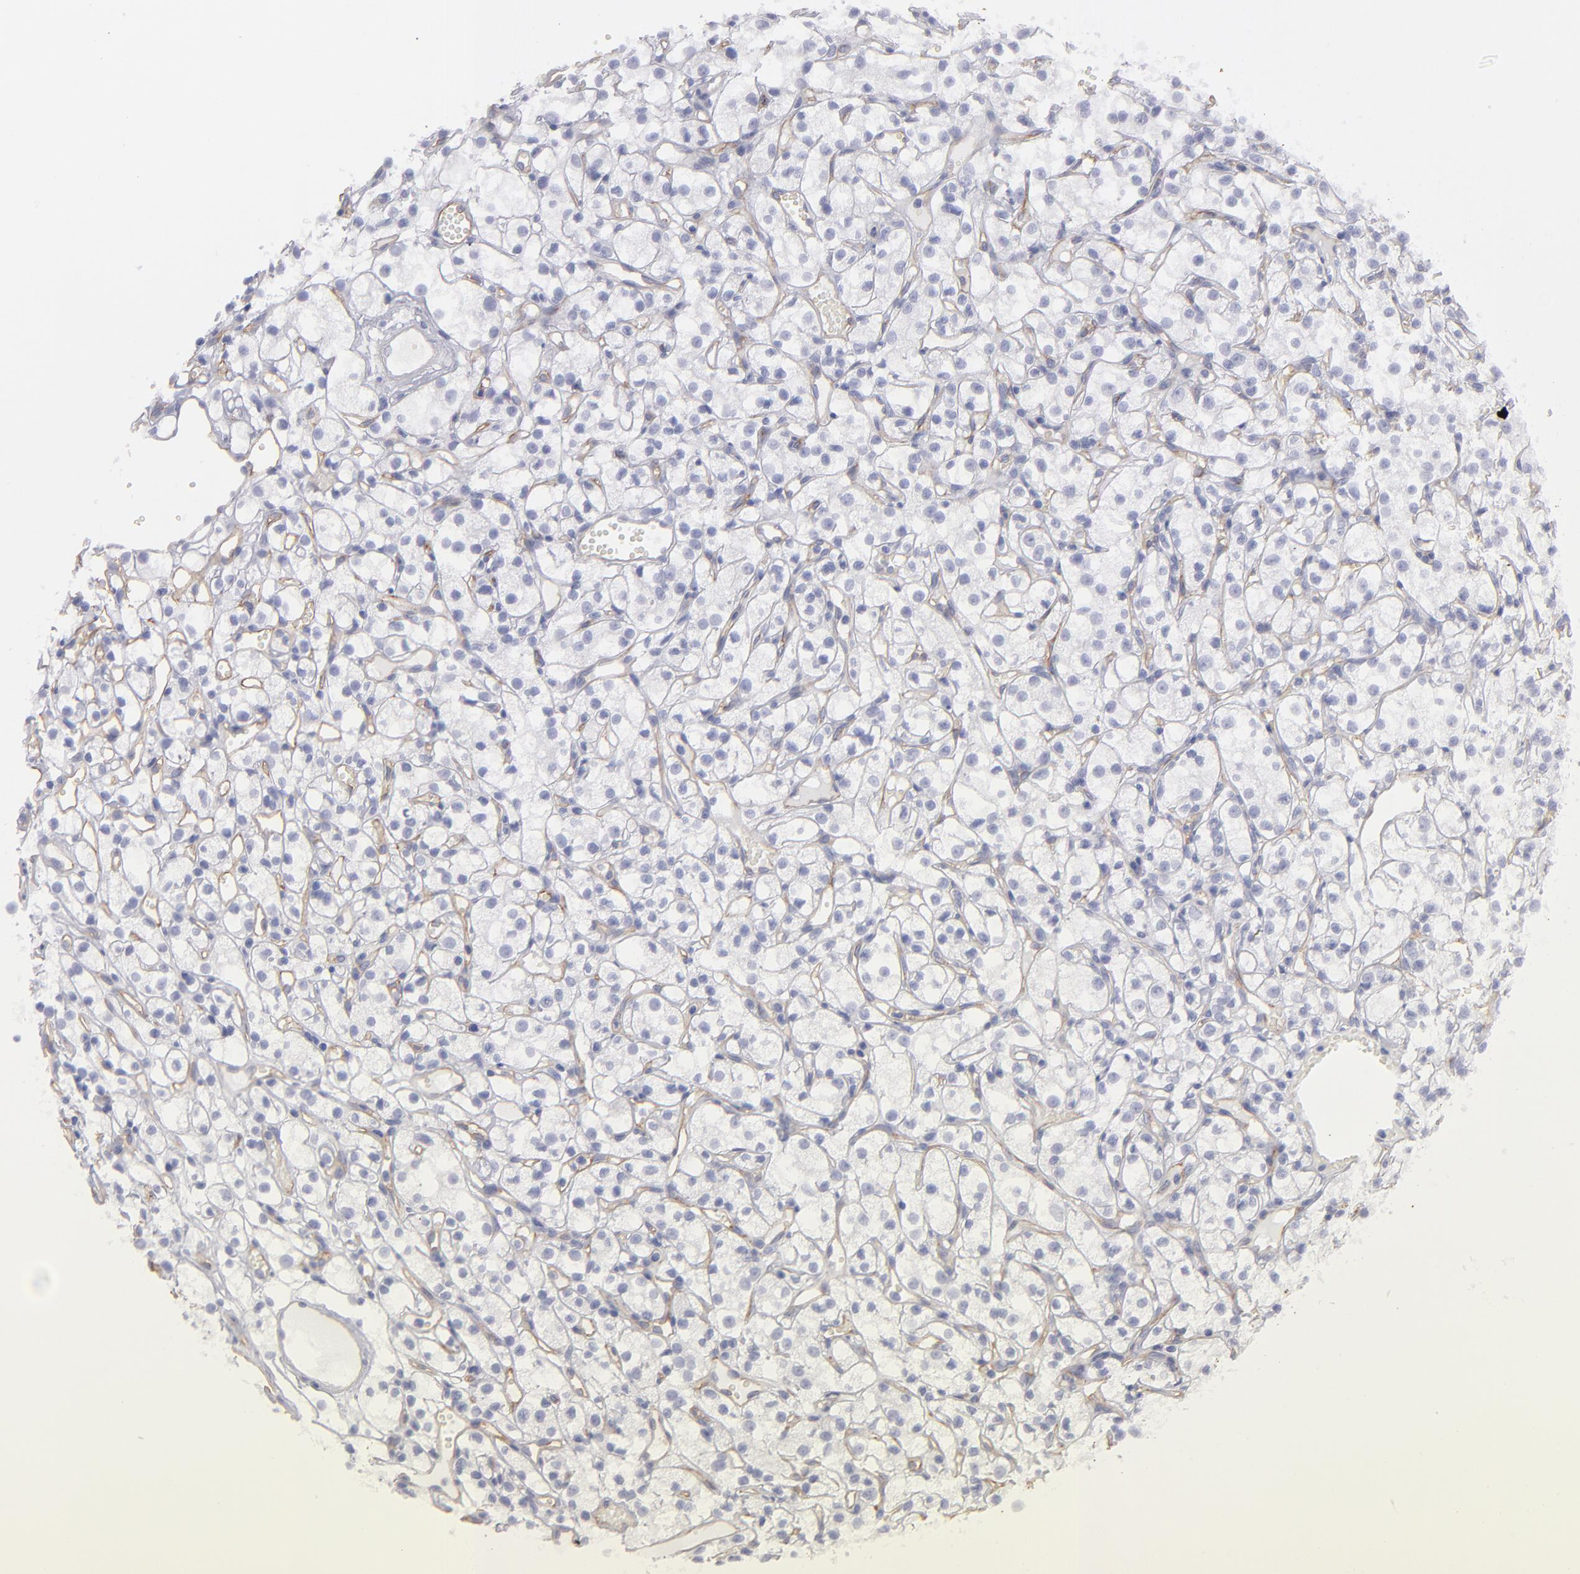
{"staining": {"intensity": "negative", "quantity": "none", "location": "none"}, "tissue": "renal cancer", "cell_type": "Tumor cells", "image_type": "cancer", "snomed": [{"axis": "morphology", "description": "Adenocarcinoma, NOS"}, {"axis": "topography", "description": "Kidney"}], "caption": "Immunohistochemistry (IHC) histopathology image of human renal adenocarcinoma stained for a protein (brown), which shows no positivity in tumor cells.", "gene": "PLVAP", "patient": {"sex": "male", "age": 61}}